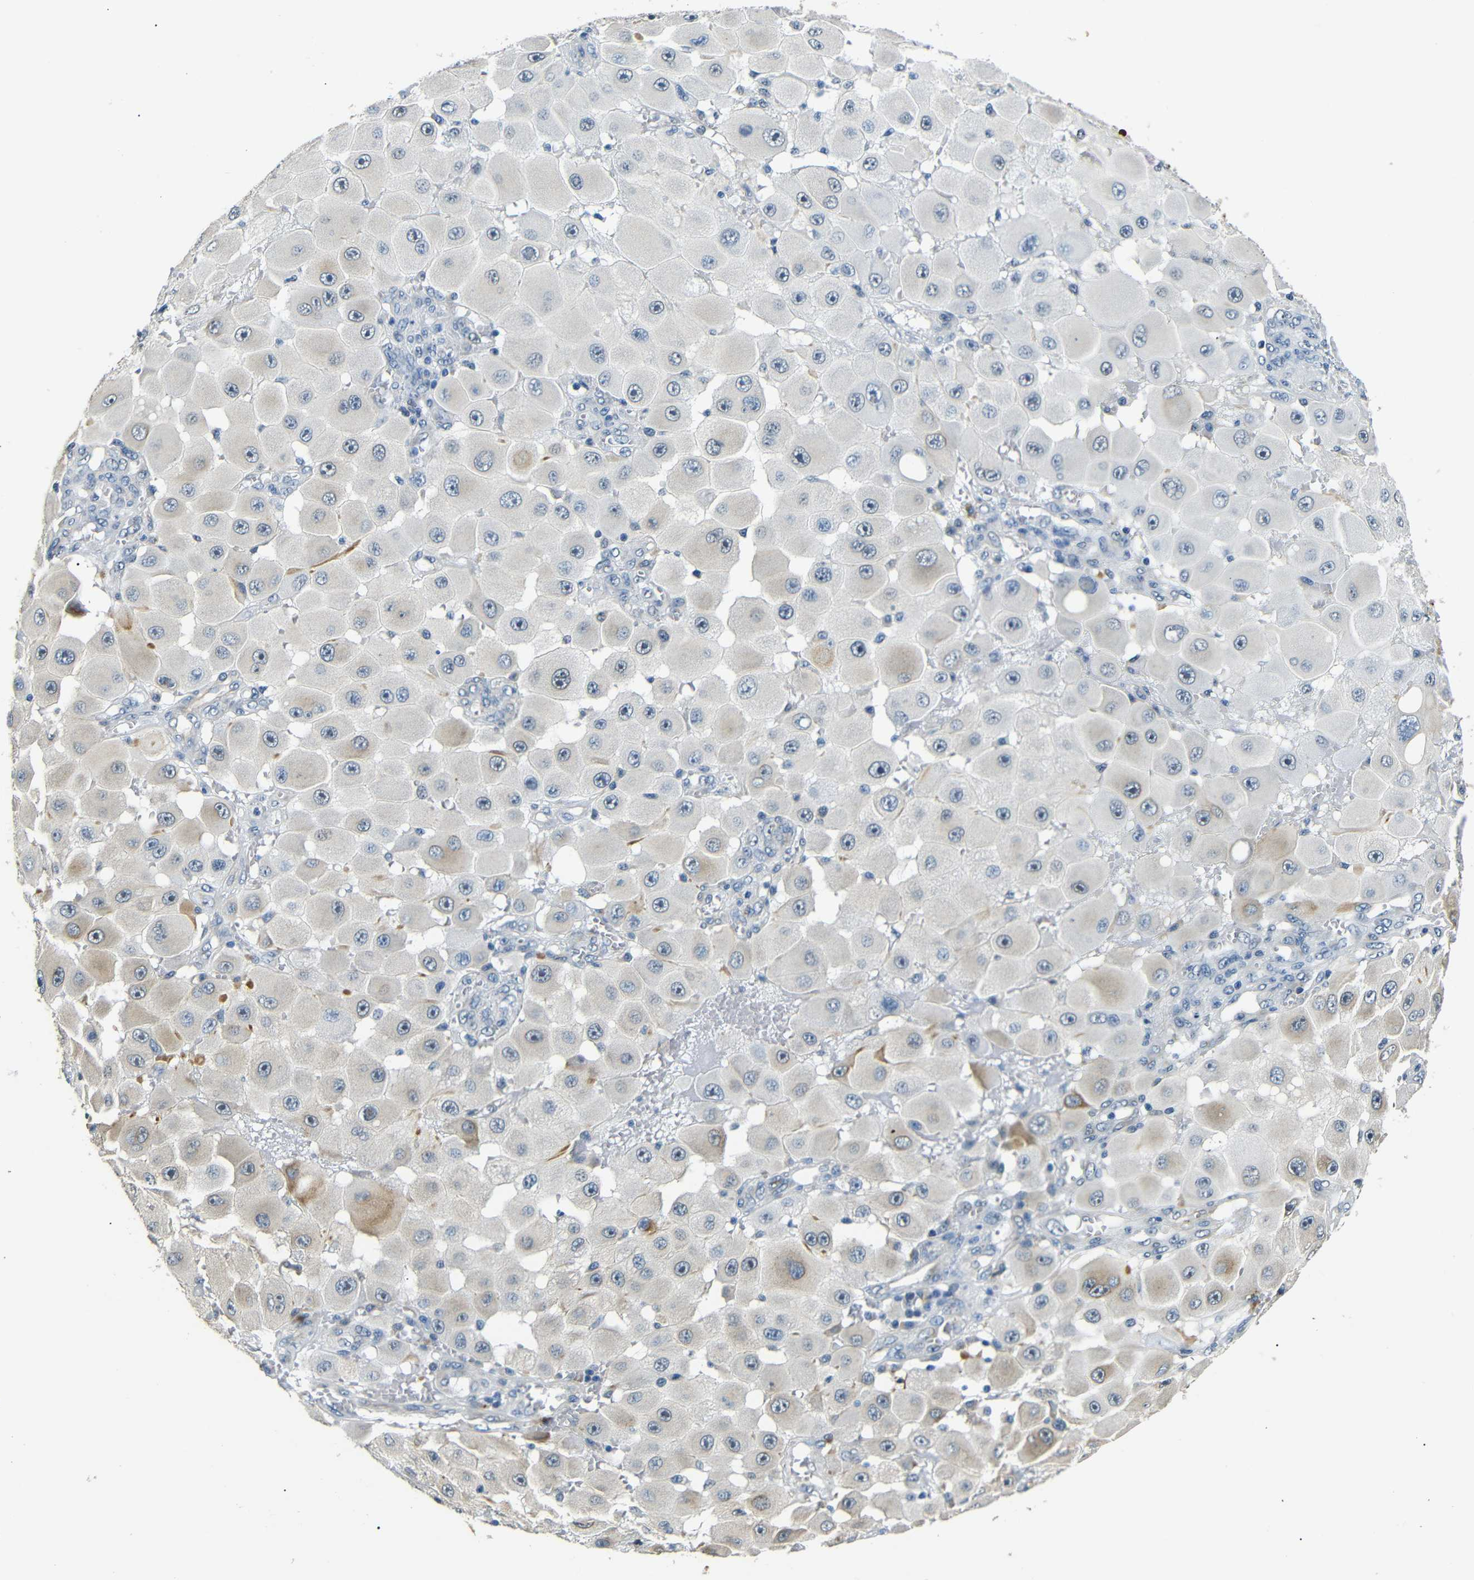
{"staining": {"intensity": "weak", "quantity": "<25%", "location": "cytoplasmic/membranous"}, "tissue": "melanoma", "cell_type": "Tumor cells", "image_type": "cancer", "snomed": [{"axis": "morphology", "description": "Malignant melanoma, NOS"}, {"axis": "topography", "description": "Skin"}], "caption": "Tumor cells show no significant protein staining in malignant melanoma.", "gene": "TAFA1", "patient": {"sex": "female", "age": 81}}